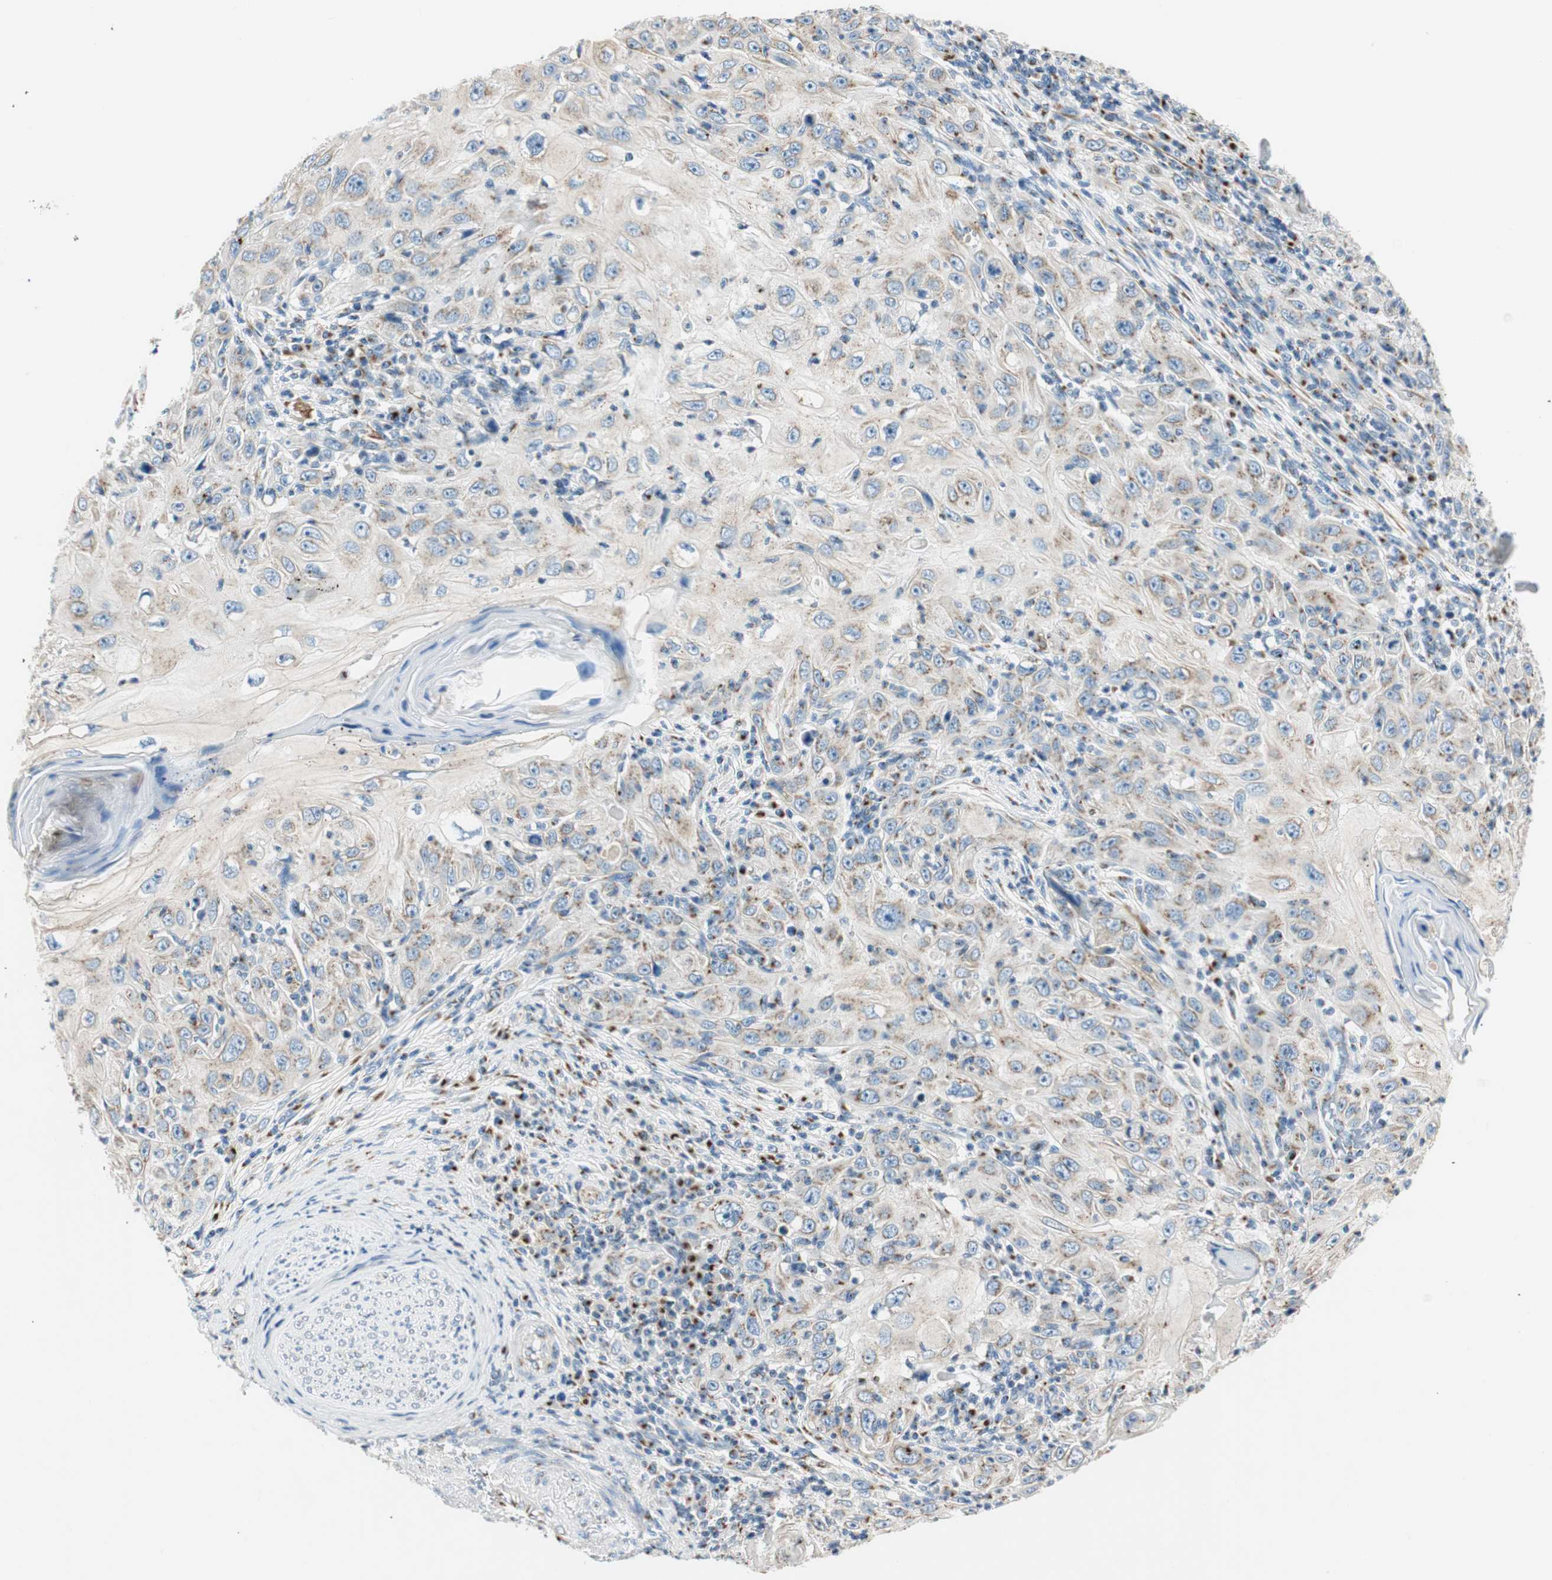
{"staining": {"intensity": "weak", "quantity": "25%-75%", "location": "cytoplasmic/membranous"}, "tissue": "skin cancer", "cell_type": "Tumor cells", "image_type": "cancer", "snomed": [{"axis": "morphology", "description": "Squamous cell carcinoma, NOS"}, {"axis": "topography", "description": "Skin"}], "caption": "Squamous cell carcinoma (skin) tissue demonstrates weak cytoplasmic/membranous staining in approximately 25%-75% of tumor cells, visualized by immunohistochemistry.", "gene": "TMF1", "patient": {"sex": "female", "age": 88}}